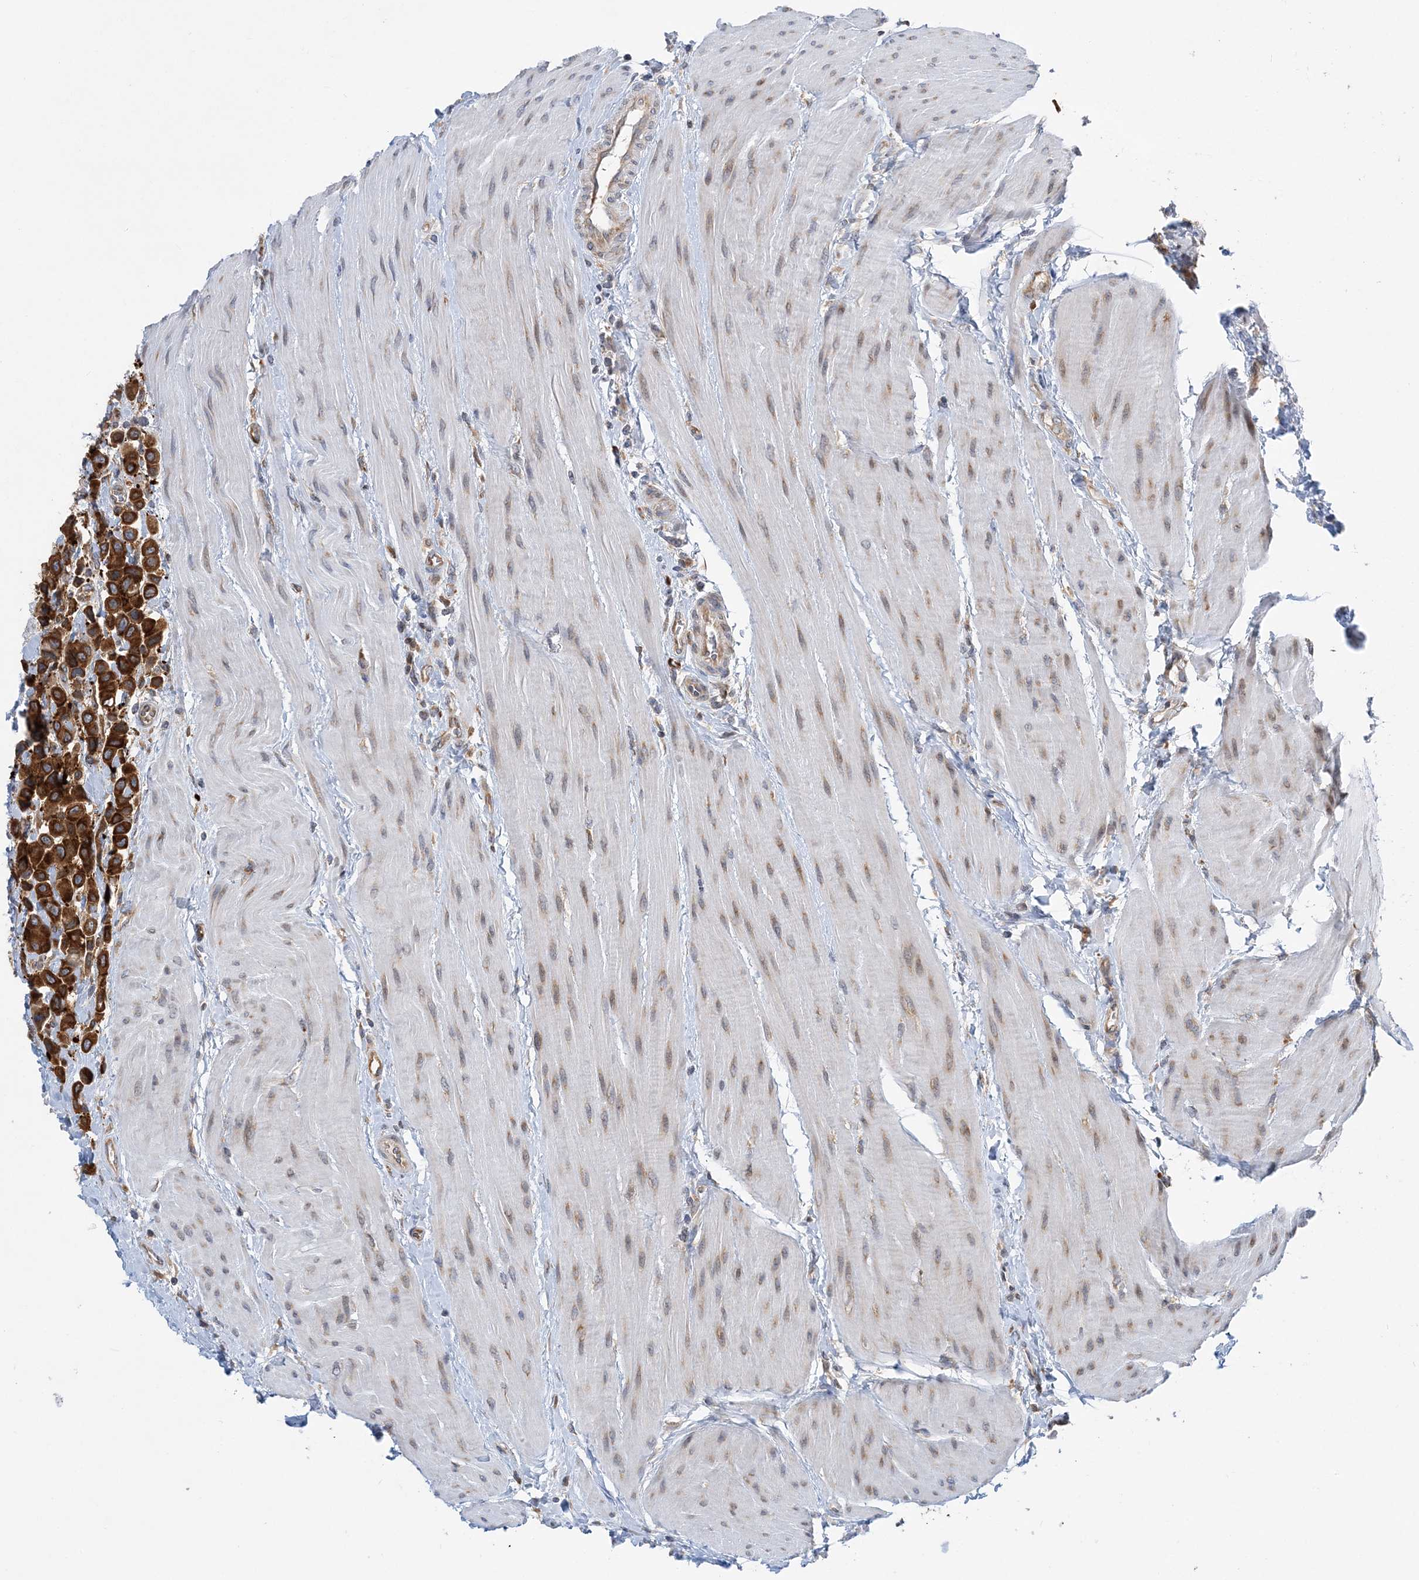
{"staining": {"intensity": "strong", "quantity": ">75%", "location": "cytoplasmic/membranous"}, "tissue": "urothelial cancer", "cell_type": "Tumor cells", "image_type": "cancer", "snomed": [{"axis": "morphology", "description": "Urothelial carcinoma, High grade"}, {"axis": "topography", "description": "Urinary bladder"}], "caption": "An image of urothelial cancer stained for a protein reveals strong cytoplasmic/membranous brown staining in tumor cells. (DAB (3,3'-diaminobenzidine) IHC with brightfield microscopy, high magnification).", "gene": "LARP4B", "patient": {"sex": "male", "age": 50}}